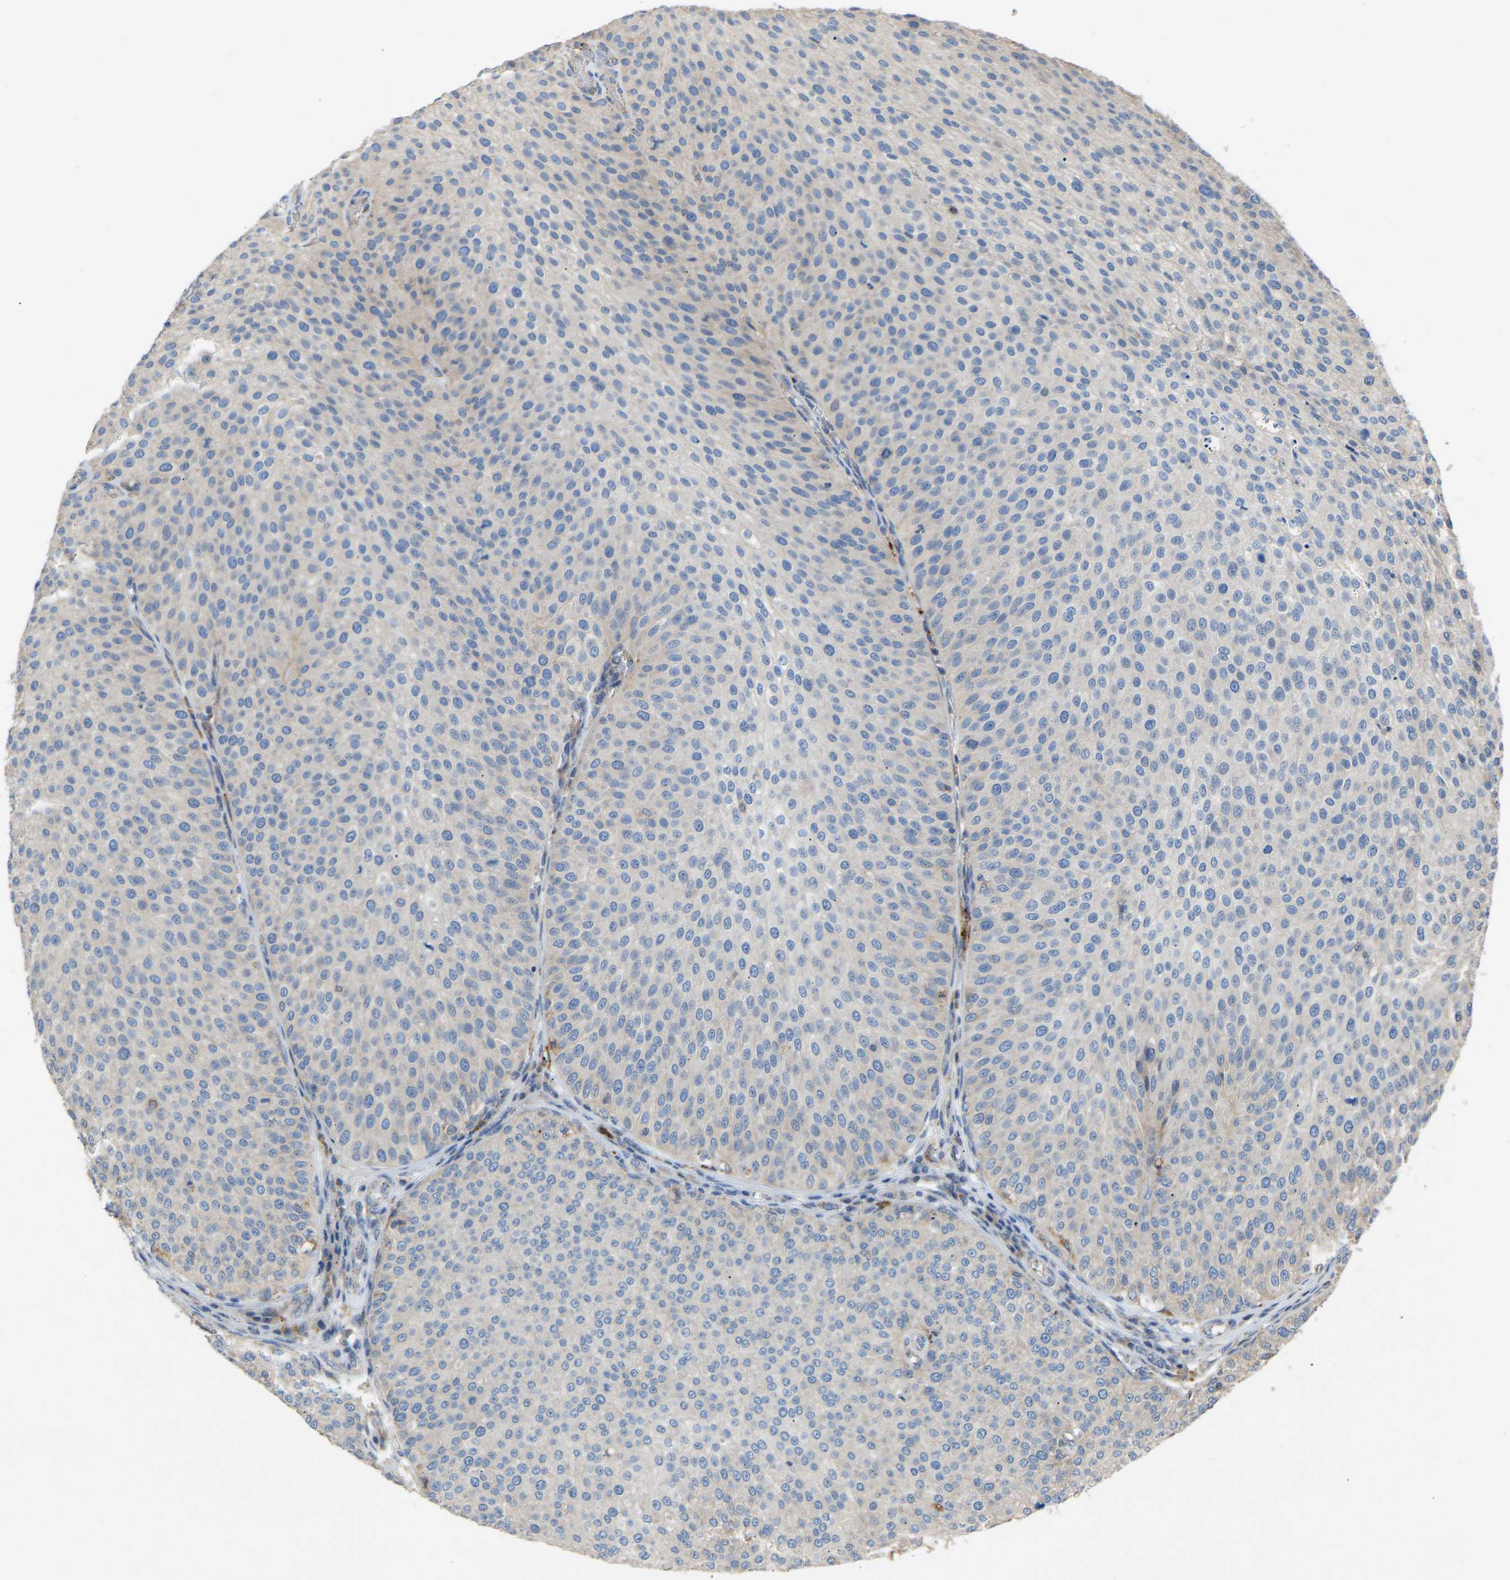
{"staining": {"intensity": "weak", "quantity": "<25%", "location": "cytoplasmic/membranous"}, "tissue": "urothelial cancer", "cell_type": "Tumor cells", "image_type": "cancer", "snomed": [{"axis": "morphology", "description": "Urothelial carcinoma, Low grade"}, {"axis": "topography", "description": "Smooth muscle"}, {"axis": "topography", "description": "Urinary bladder"}], "caption": "Tumor cells show no significant positivity in urothelial carcinoma (low-grade).", "gene": "RGP1", "patient": {"sex": "male", "age": 60}}